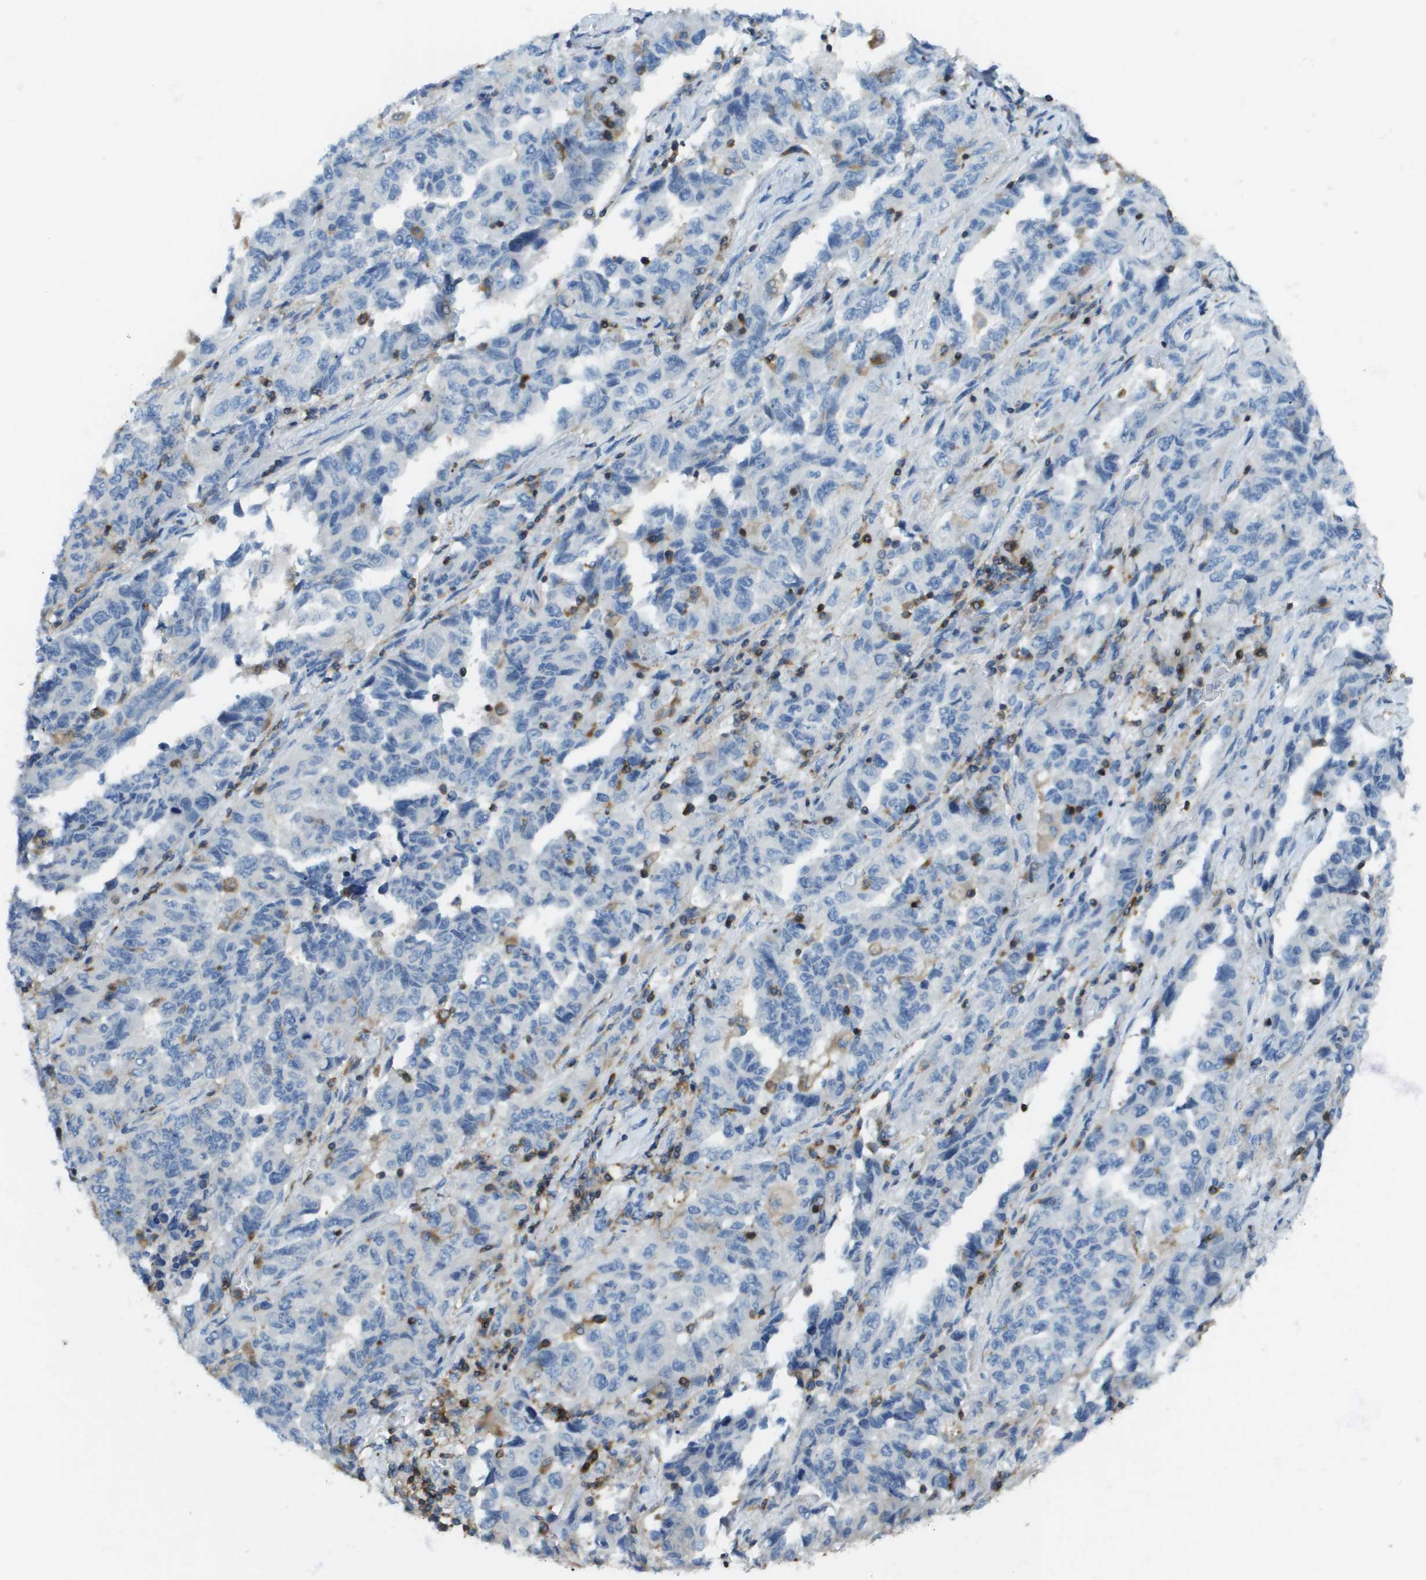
{"staining": {"intensity": "negative", "quantity": "none", "location": "none"}, "tissue": "lung cancer", "cell_type": "Tumor cells", "image_type": "cancer", "snomed": [{"axis": "morphology", "description": "Adenocarcinoma, NOS"}, {"axis": "topography", "description": "Lung"}], "caption": "This is a micrograph of immunohistochemistry (IHC) staining of lung cancer, which shows no expression in tumor cells.", "gene": "APBB1IP", "patient": {"sex": "female", "age": 51}}